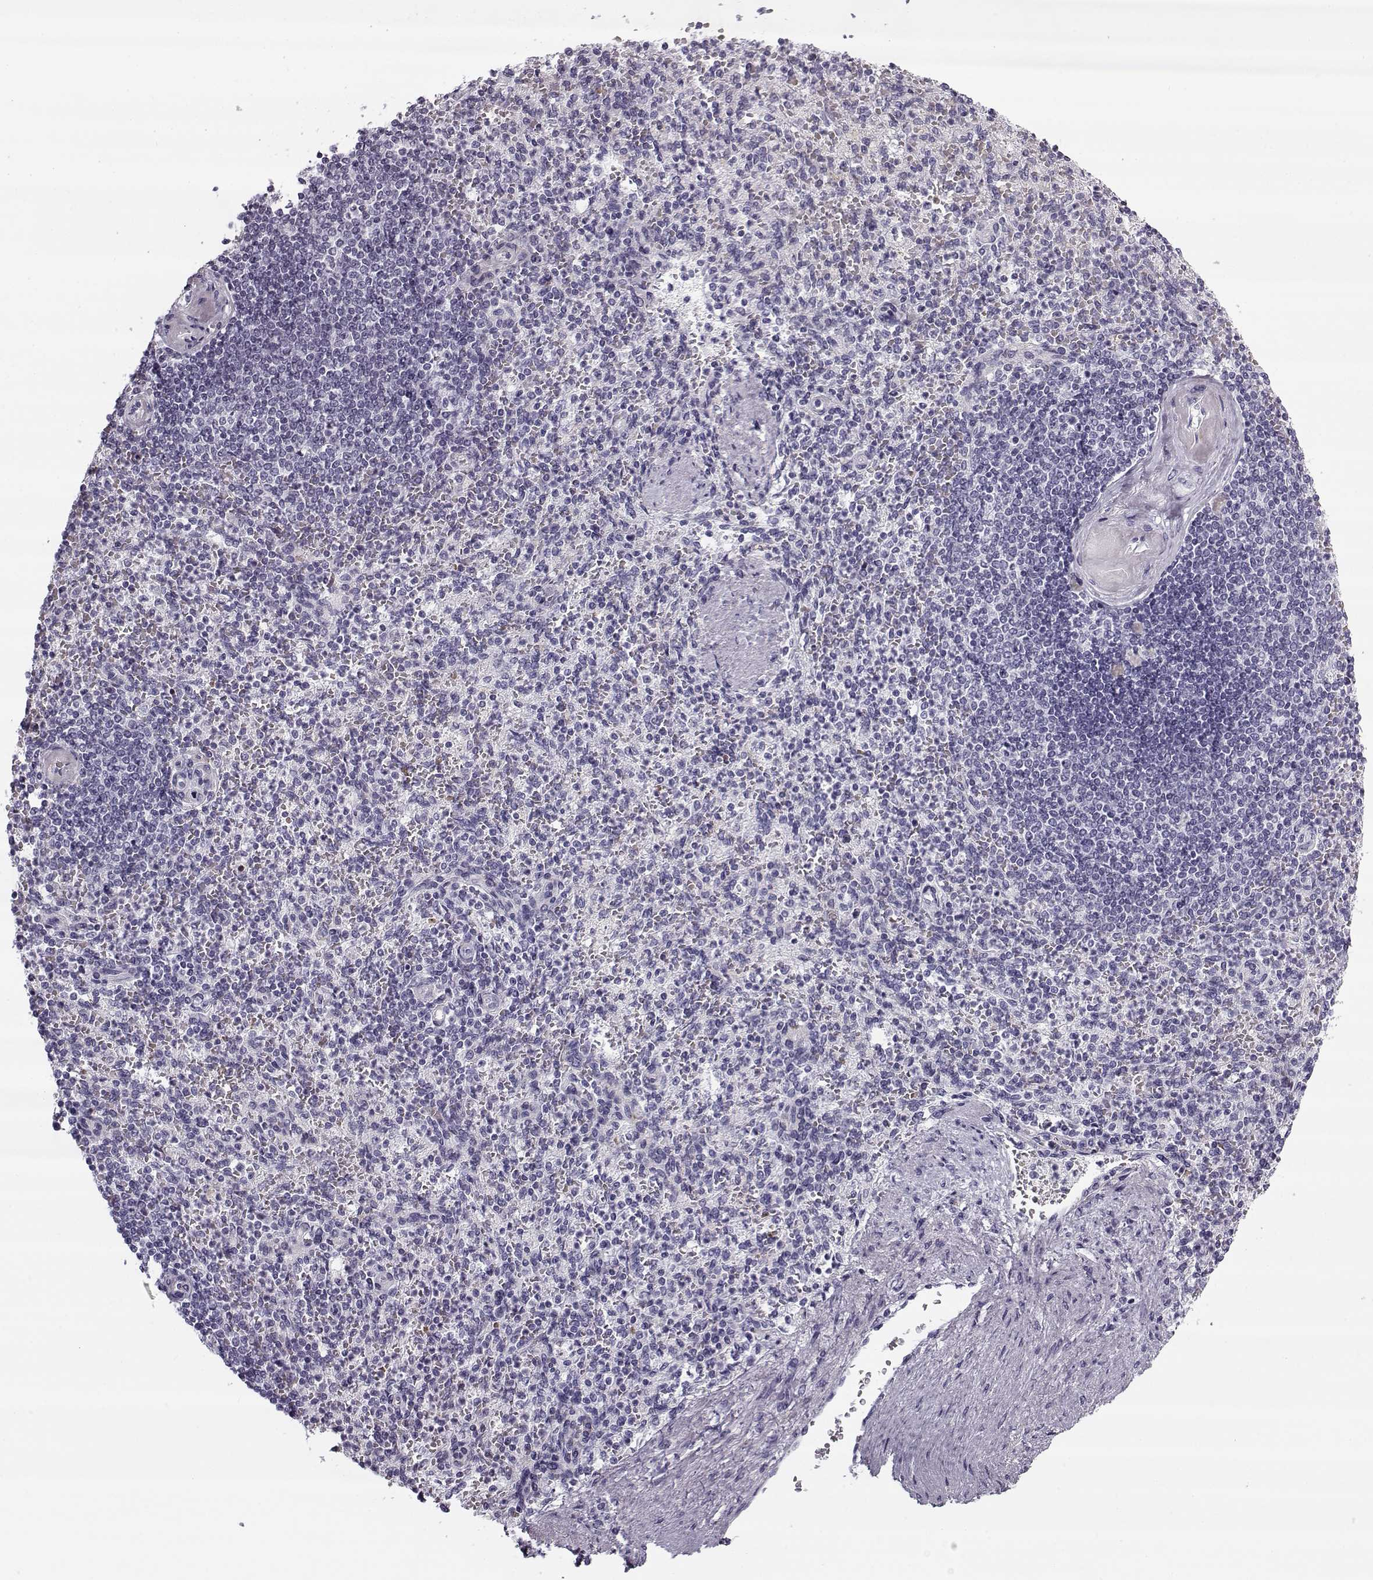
{"staining": {"intensity": "negative", "quantity": "none", "location": "none"}, "tissue": "spleen", "cell_type": "Cells in red pulp", "image_type": "normal", "snomed": [{"axis": "morphology", "description": "Normal tissue, NOS"}, {"axis": "topography", "description": "Spleen"}], "caption": "The image displays no significant expression in cells in red pulp of spleen.", "gene": "SNCA", "patient": {"sex": "female", "age": 74}}